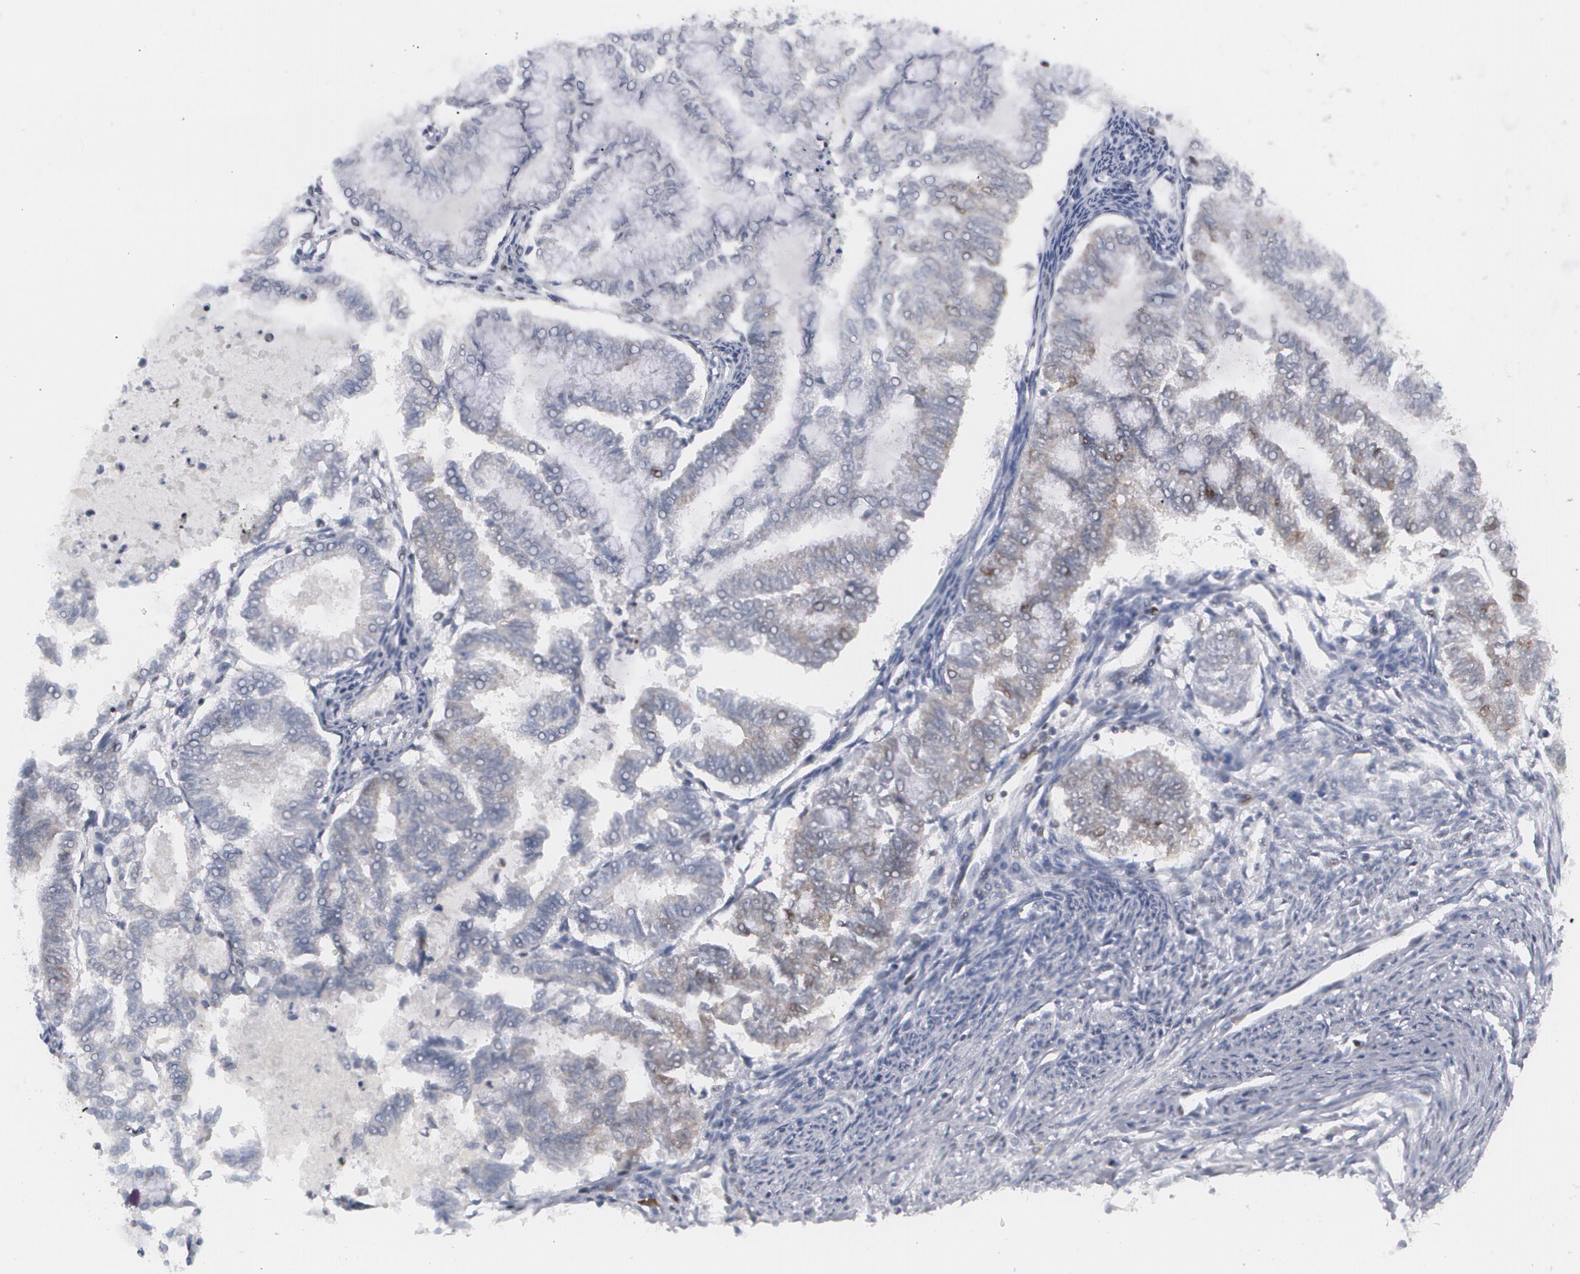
{"staining": {"intensity": "weak", "quantity": "<25%", "location": "cytoplasmic/membranous,nuclear"}, "tissue": "endometrial cancer", "cell_type": "Tumor cells", "image_type": "cancer", "snomed": [{"axis": "morphology", "description": "Adenocarcinoma, NOS"}, {"axis": "topography", "description": "Endometrium"}], "caption": "Immunohistochemical staining of endometrial adenocarcinoma demonstrates no significant staining in tumor cells. The staining is performed using DAB brown chromogen with nuclei counter-stained in using hematoxylin.", "gene": "MCL1", "patient": {"sex": "female", "age": 79}}